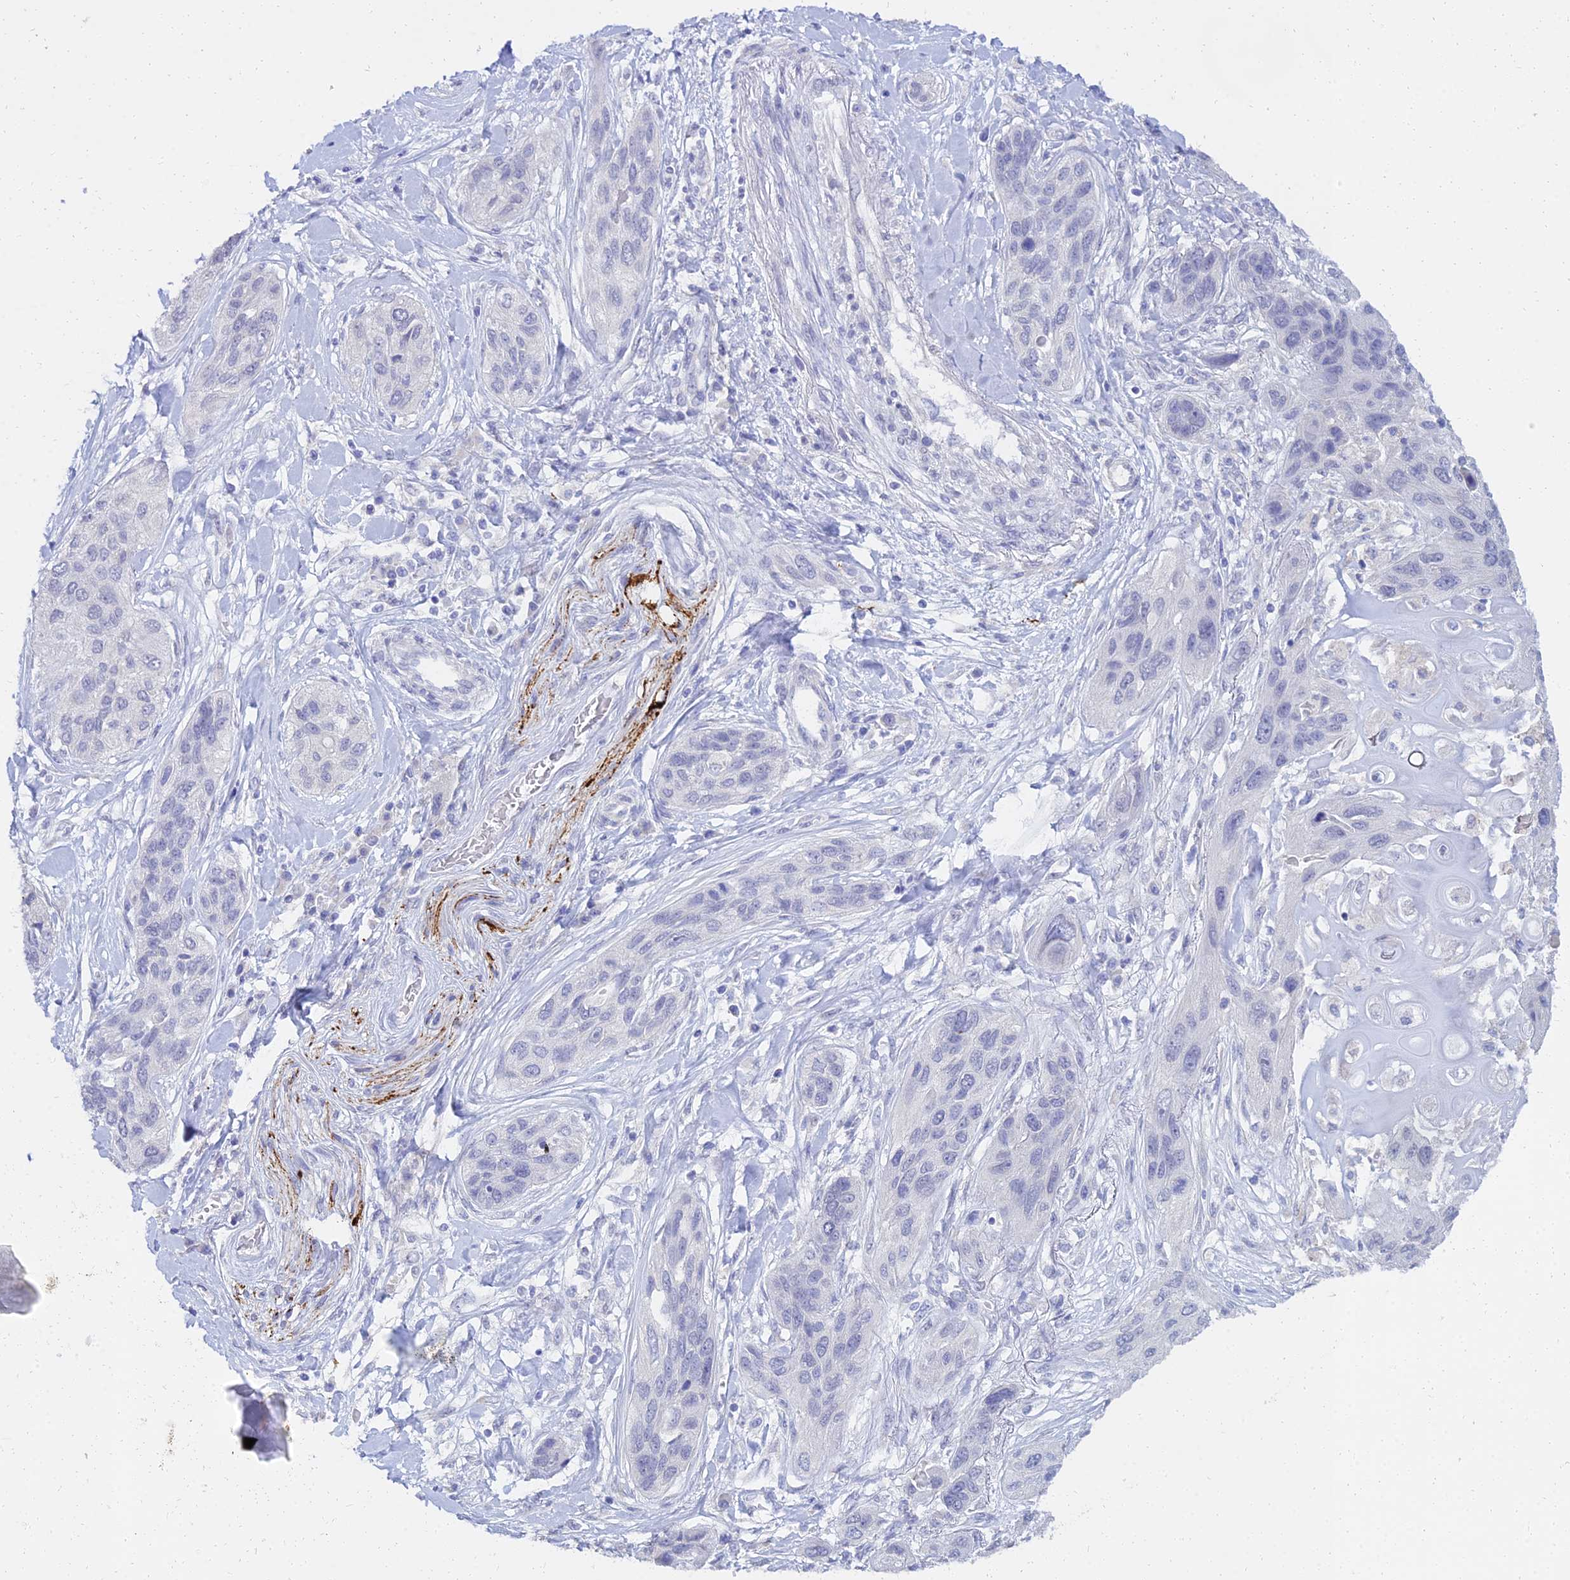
{"staining": {"intensity": "negative", "quantity": "none", "location": "none"}, "tissue": "lung cancer", "cell_type": "Tumor cells", "image_type": "cancer", "snomed": [{"axis": "morphology", "description": "Squamous cell carcinoma, NOS"}, {"axis": "topography", "description": "Lung"}], "caption": "This is an IHC micrograph of human lung cancer. There is no expression in tumor cells.", "gene": "NPY", "patient": {"sex": "female", "age": 70}}